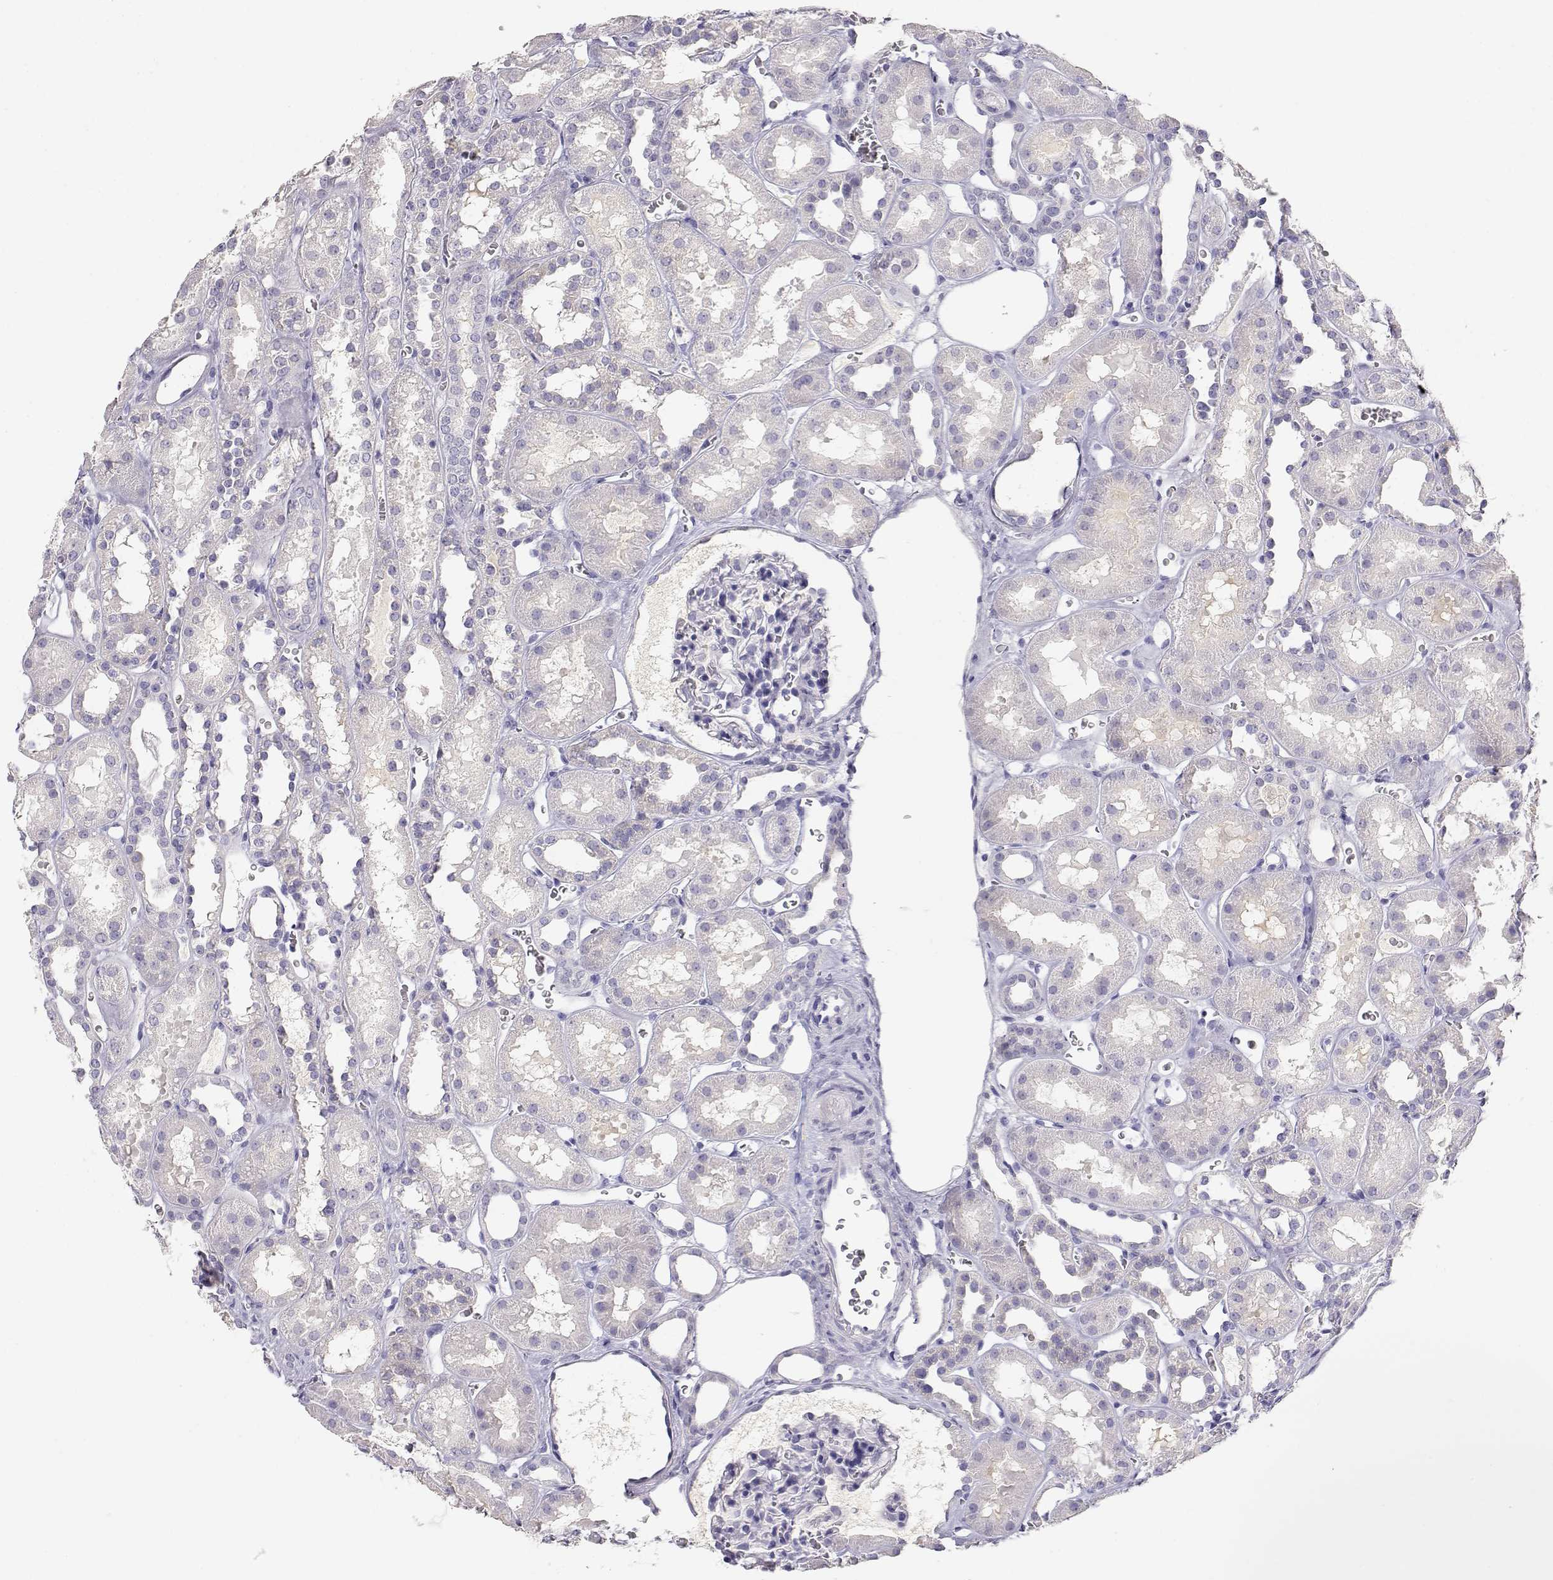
{"staining": {"intensity": "negative", "quantity": "none", "location": "none"}, "tissue": "kidney", "cell_type": "Cells in glomeruli", "image_type": "normal", "snomed": [{"axis": "morphology", "description": "Normal tissue, NOS"}, {"axis": "topography", "description": "Kidney"}], "caption": "This is an IHC photomicrograph of normal kidney. There is no staining in cells in glomeruli.", "gene": "GPR174", "patient": {"sex": "female", "age": 41}}